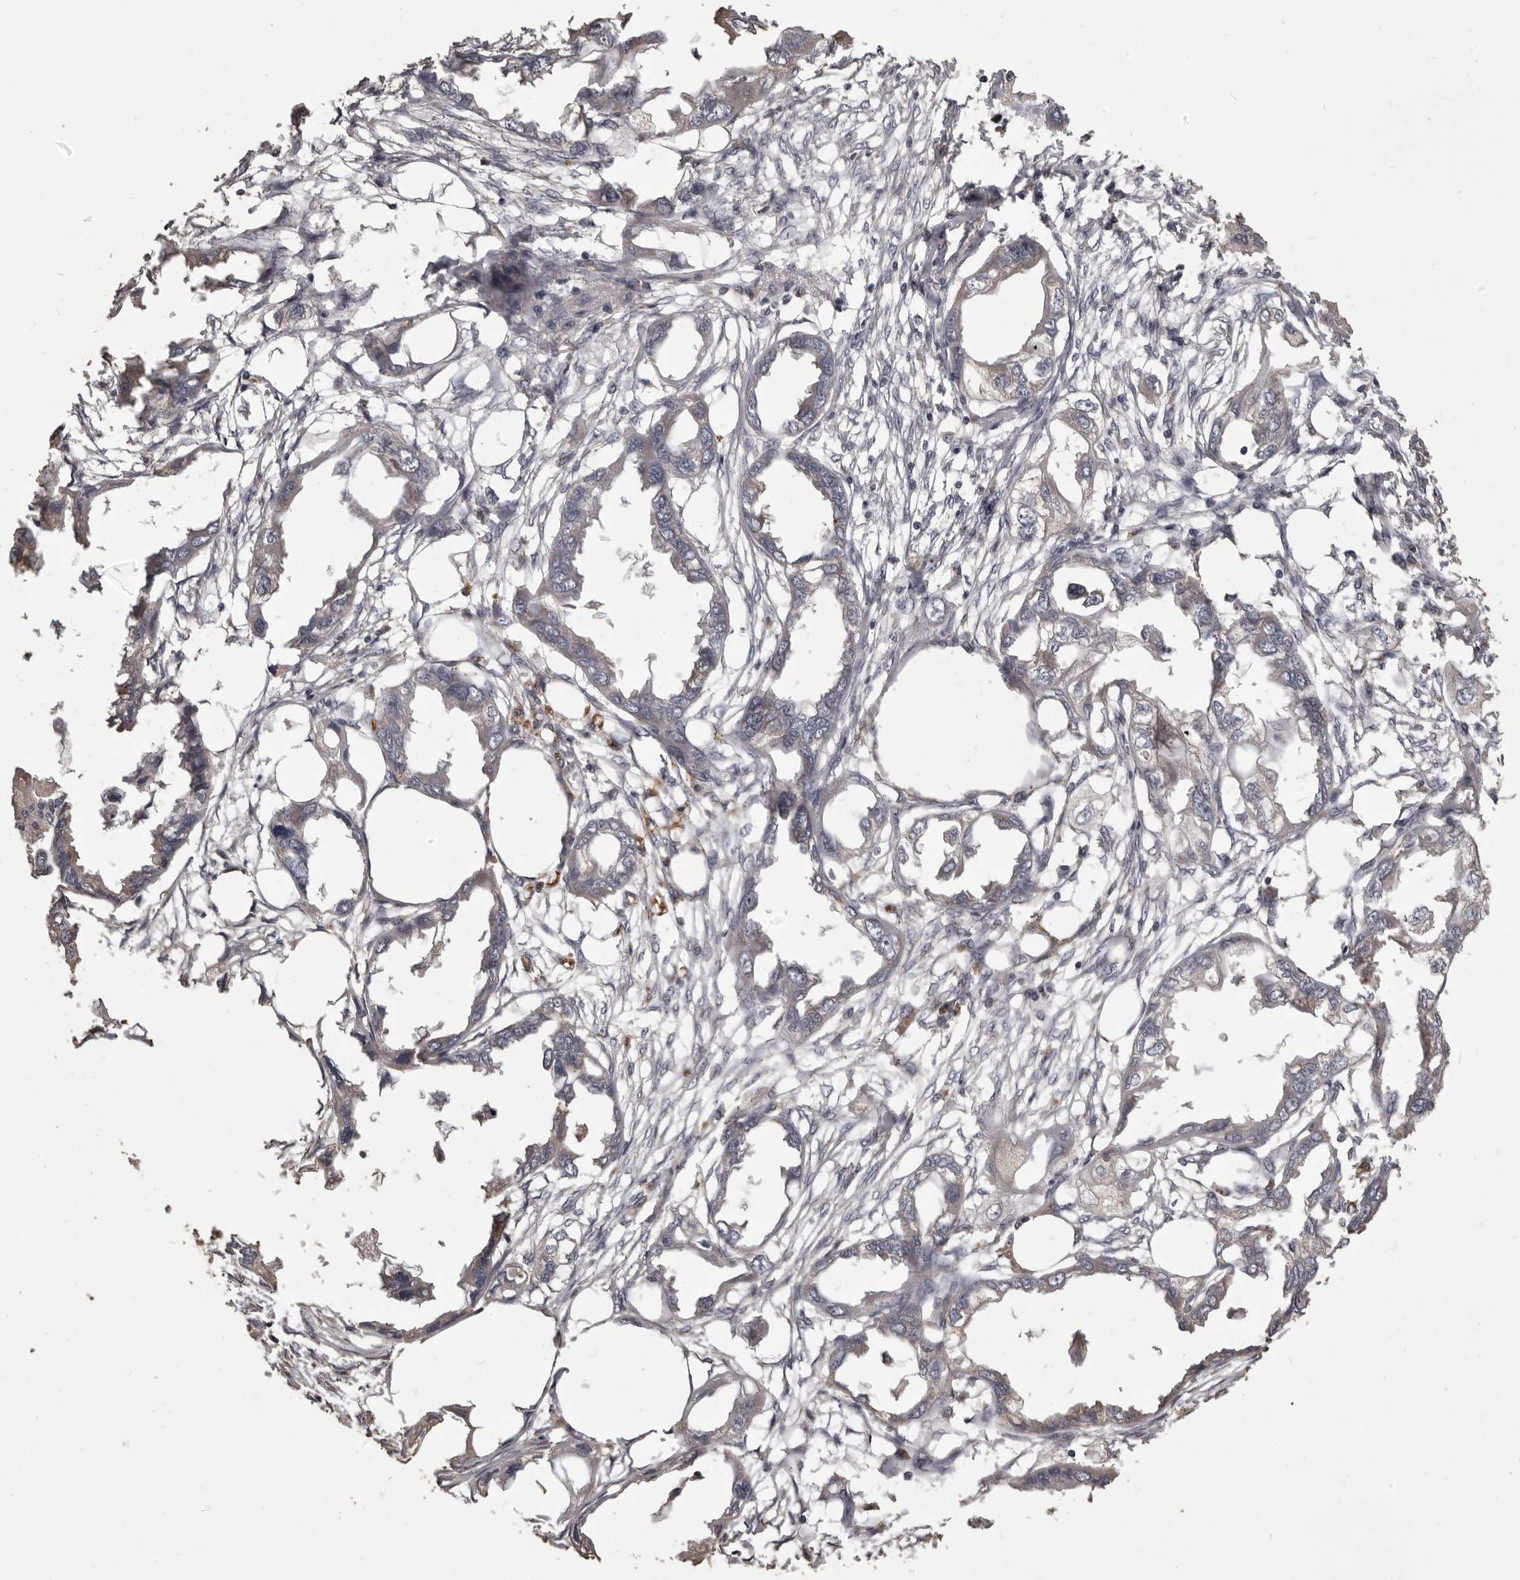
{"staining": {"intensity": "weak", "quantity": "<25%", "location": "cytoplasmic/membranous"}, "tissue": "endometrial cancer", "cell_type": "Tumor cells", "image_type": "cancer", "snomed": [{"axis": "morphology", "description": "Adenocarcinoma, NOS"}, {"axis": "morphology", "description": "Adenocarcinoma, metastatic, NOS"}, {"axis": "topography", "description": "Adipose tissue"}, {"axis": "topography", "description": "Endometrium"}], "caption": "A histopathology image of endometrial cancer stained for a protein displays no brown staining in tumor cells.", "gene": "MGAT5", "patient": {"sex": "female", "age": 67}}